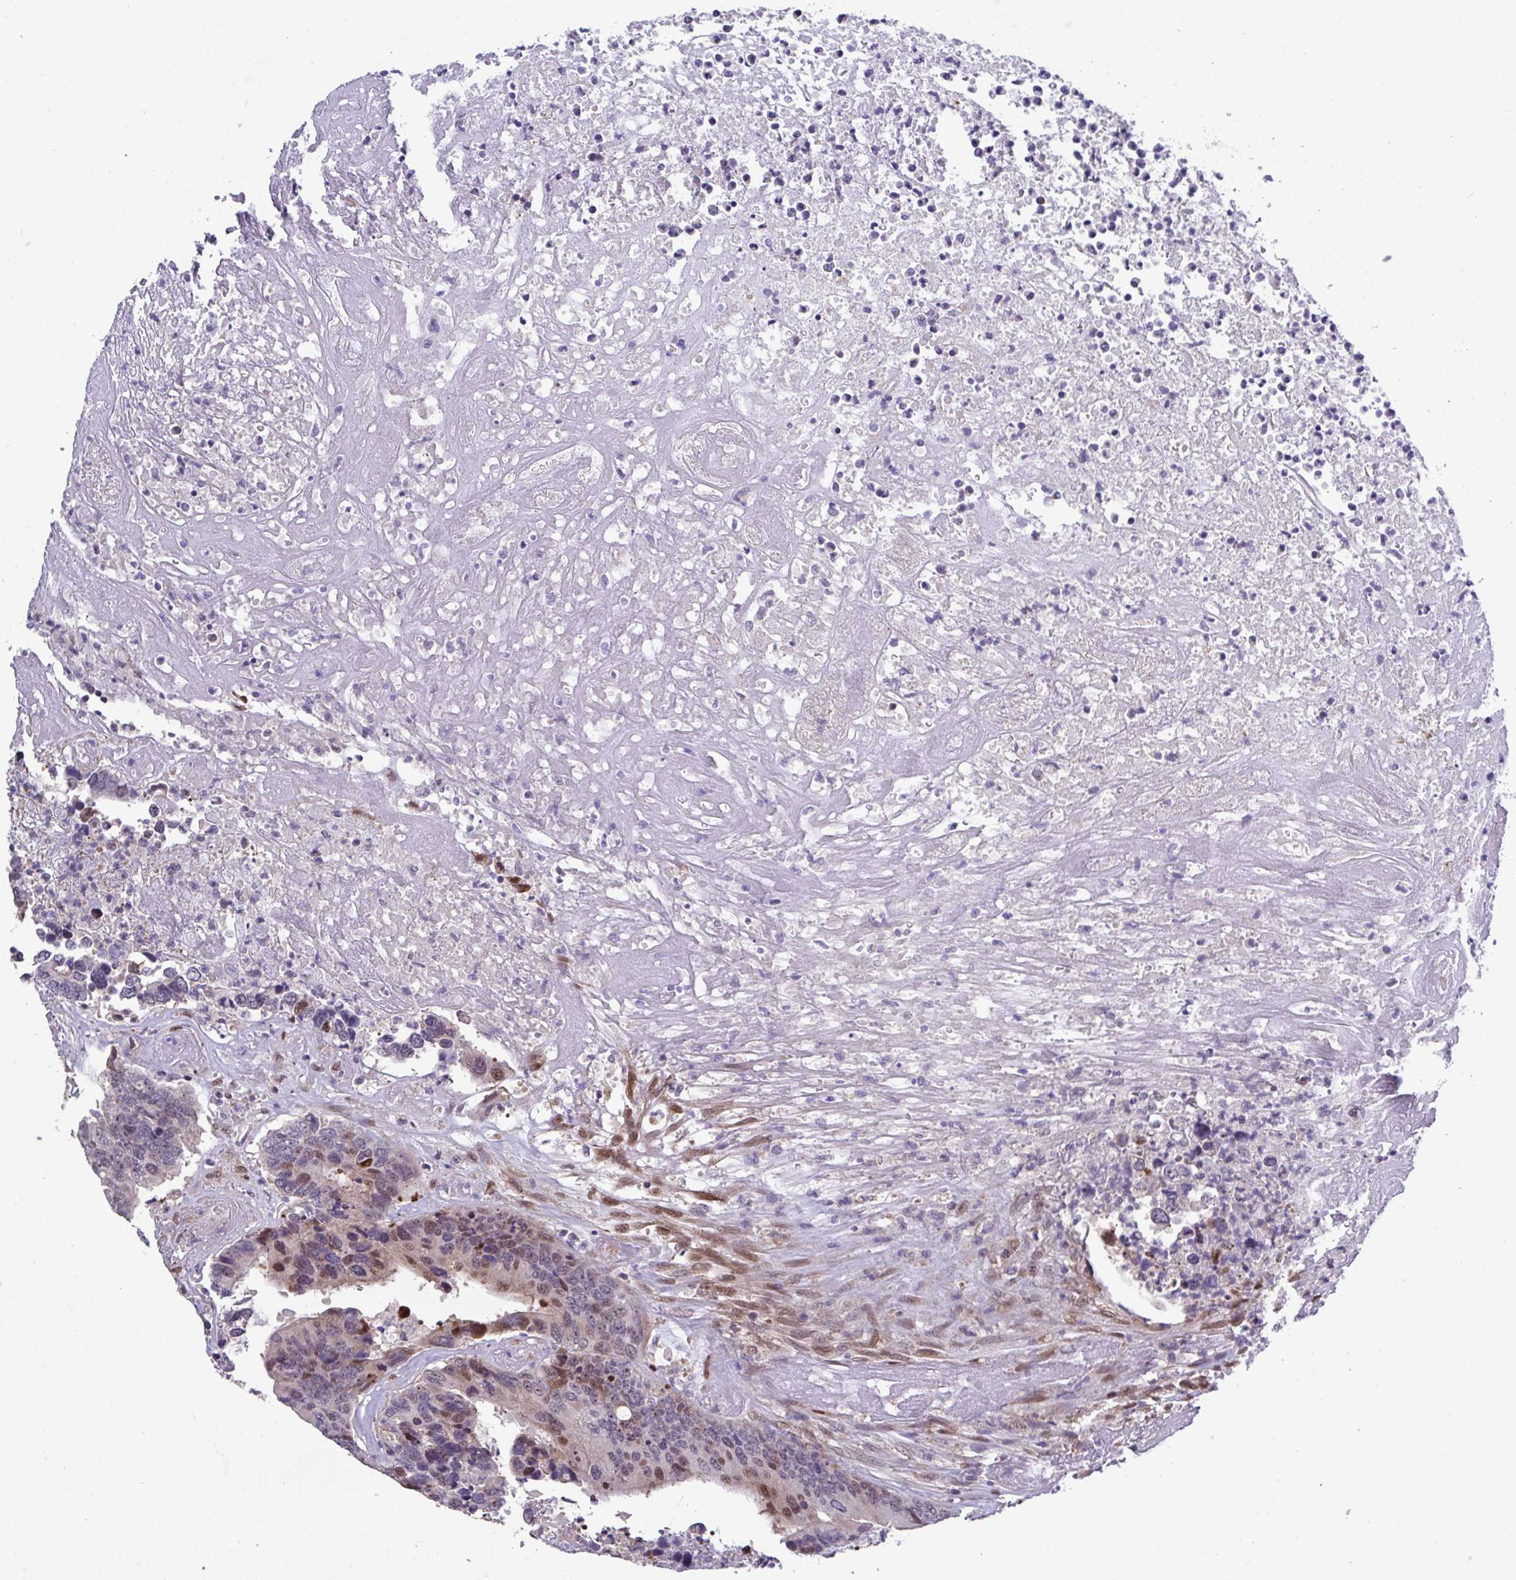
{"staining": {"intensity": "moderate", "quantity": "<25%", "location": "cytoplasmic/membranous,nuclear"}, "tissue": "colorectal cancer", "cell_type": "Tumor cells", "image_type": "cancer", "snomed": [{"axis": "morphology", "description": "Adenocarcinoma, NOS"}, {"axis": "topography", "description": "Colon"}], "caption": "Colorectal cancer was stained to show a protein in brown. There is low levels of moderate cytoplasmic/membranous and nuclear positivity in about <25% of tumor cells.", "gene": "PELI2", "patient": {"sex": "female", "age": 67}}